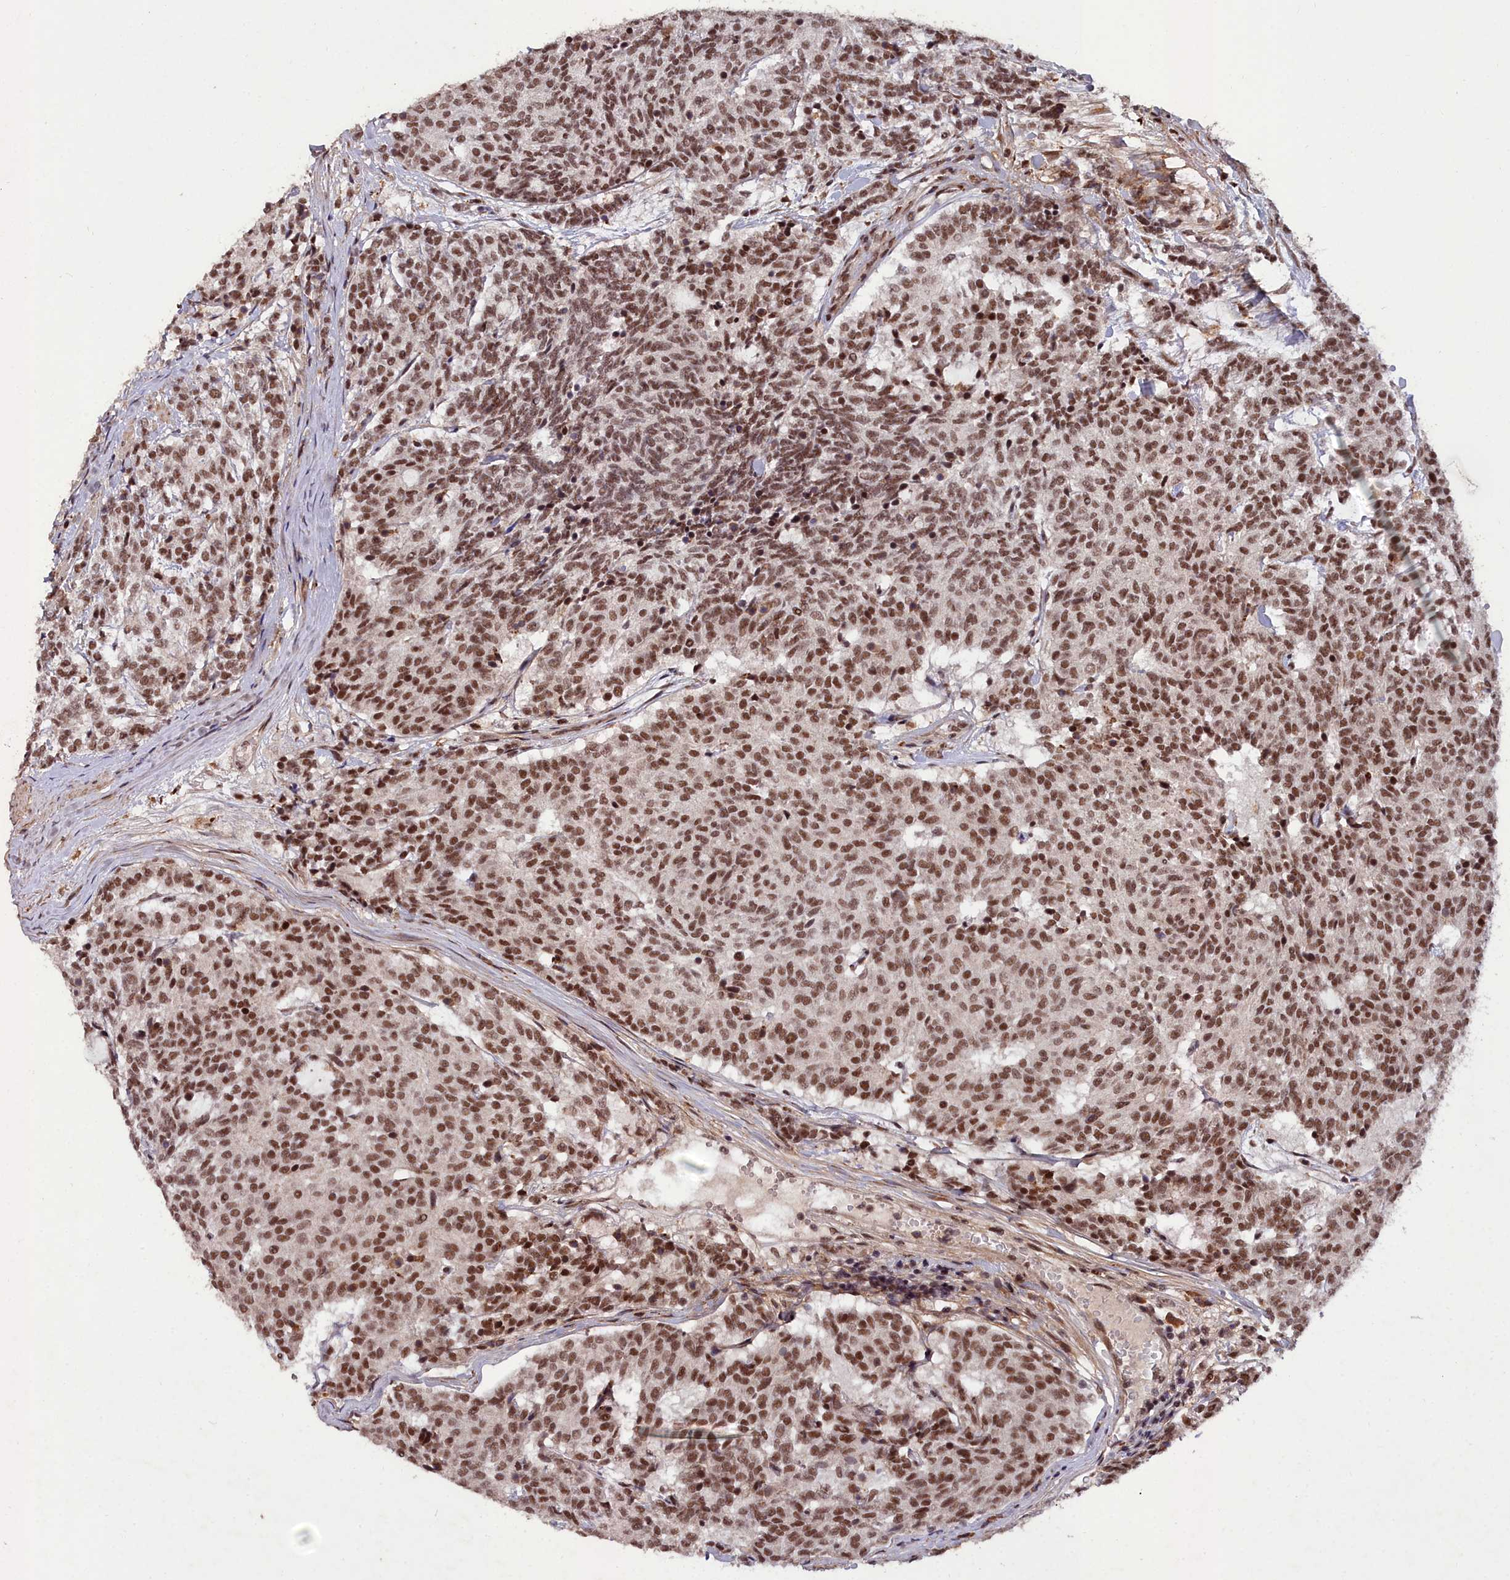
{"staining": {"intensity": "moderate", "quantity": ">75%", "location": "nuclear"}, "tissue": "carcinoid", "cell_type": "Tumor cells", "image_type": "cancer", "snomed": [{"axis": "morphology", "description": "Carcinoid, malignant, NOS"}, {"axis": "topography", "description": "Pancreas"}], "caption": "Carcinoid stained for a protein shows moderate nuclear positivity in tumor cells. (brown staining indicates protein expression, while blue staining denotes nuclei).", "gene": "CXXC1", "patient": {"sex": "female", "age": 54}}